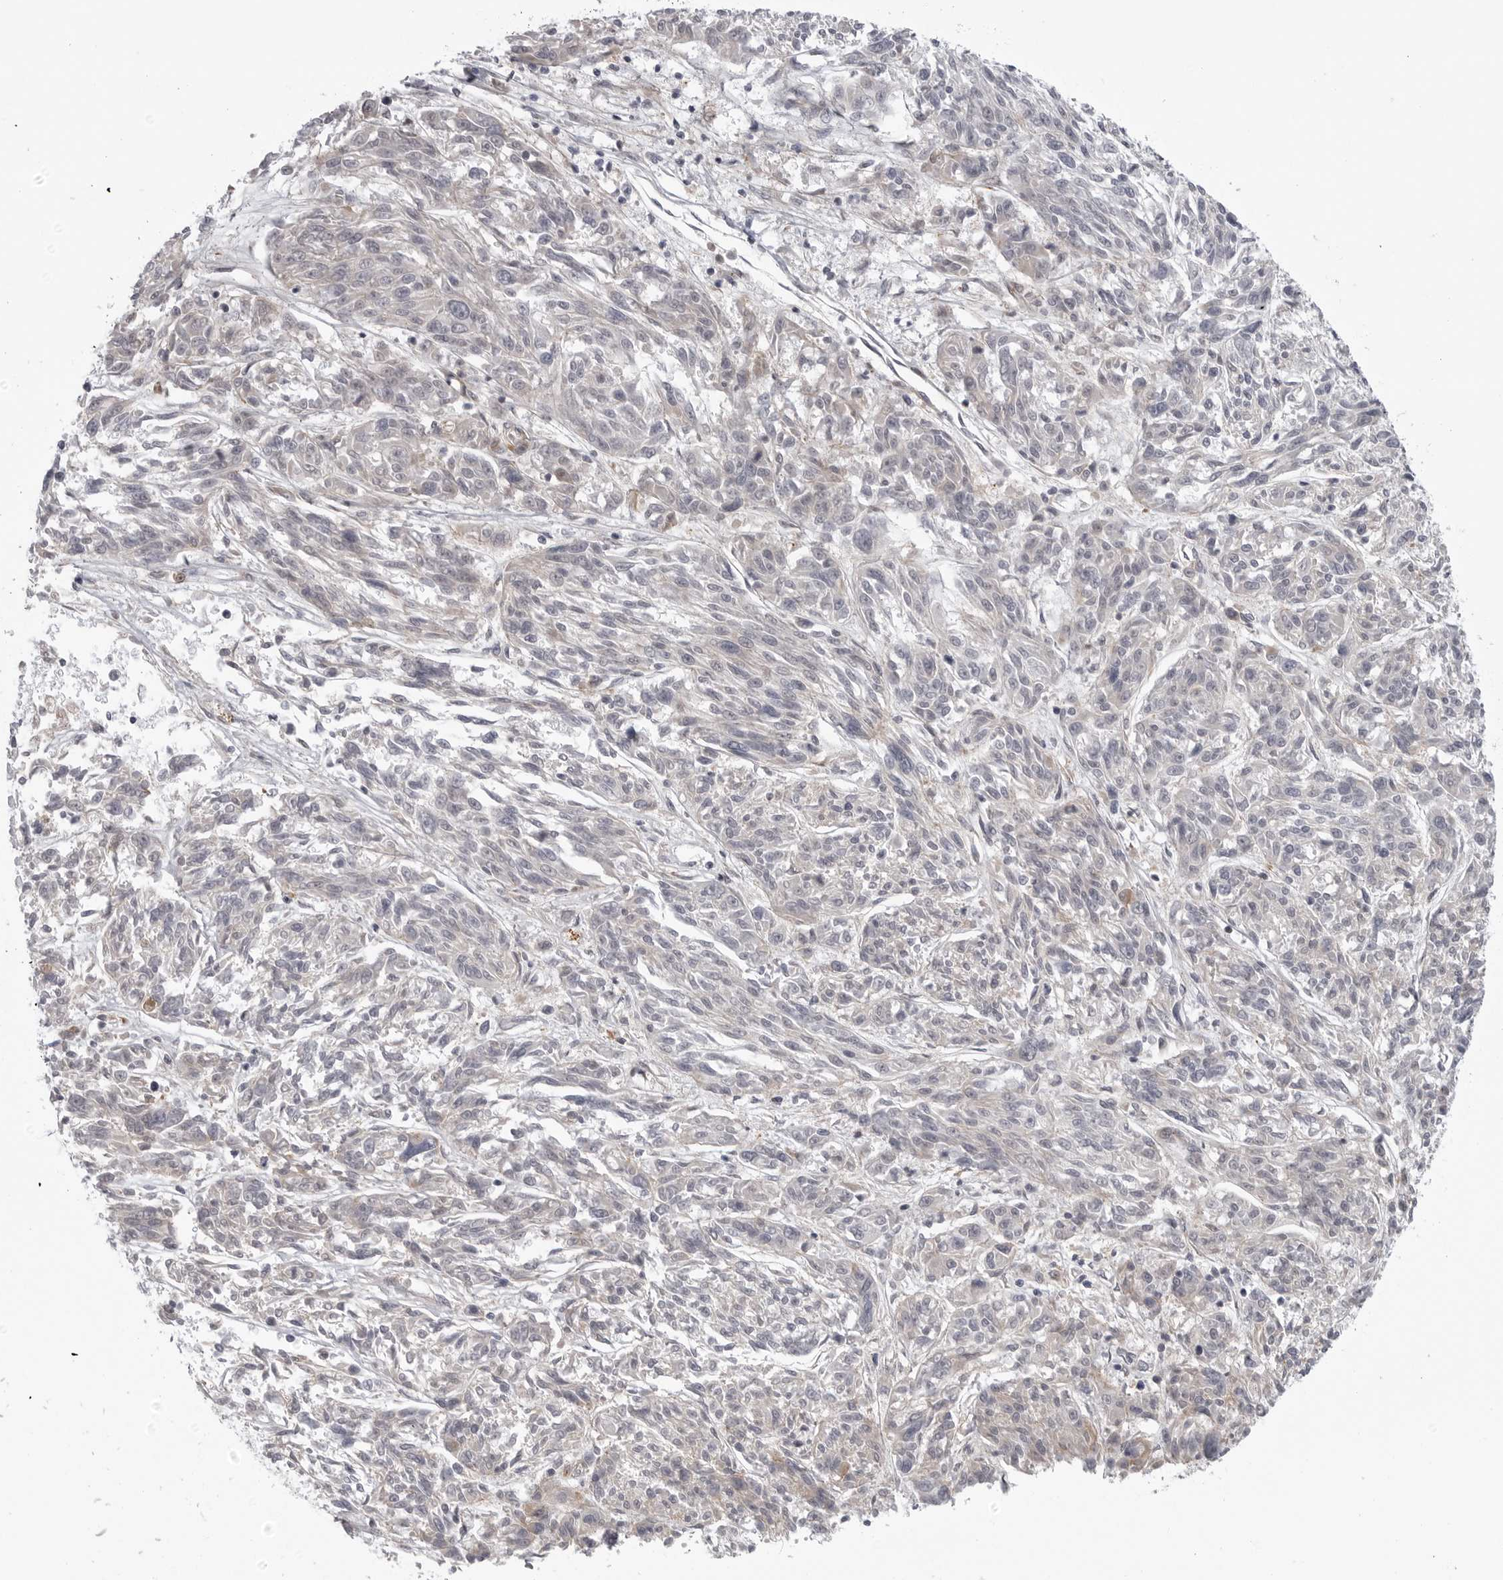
{"staining": {"intensity": "negative", "quantity": "none", "location": "none"}, "tissue": "melanoma", "cell_type": "Tumor cells", "image_type": "cancer", "snomed": [{"axis": "morphology", "description": "Malignant melanoma, NOS"}, {"axis": "topography", "description": "Skin"}], "caption": "Image shows no significant protein expression in tumor cells of malignant melanoma.", "gene": "SCP2", "patient": {"sex": "male", "age": 53}}